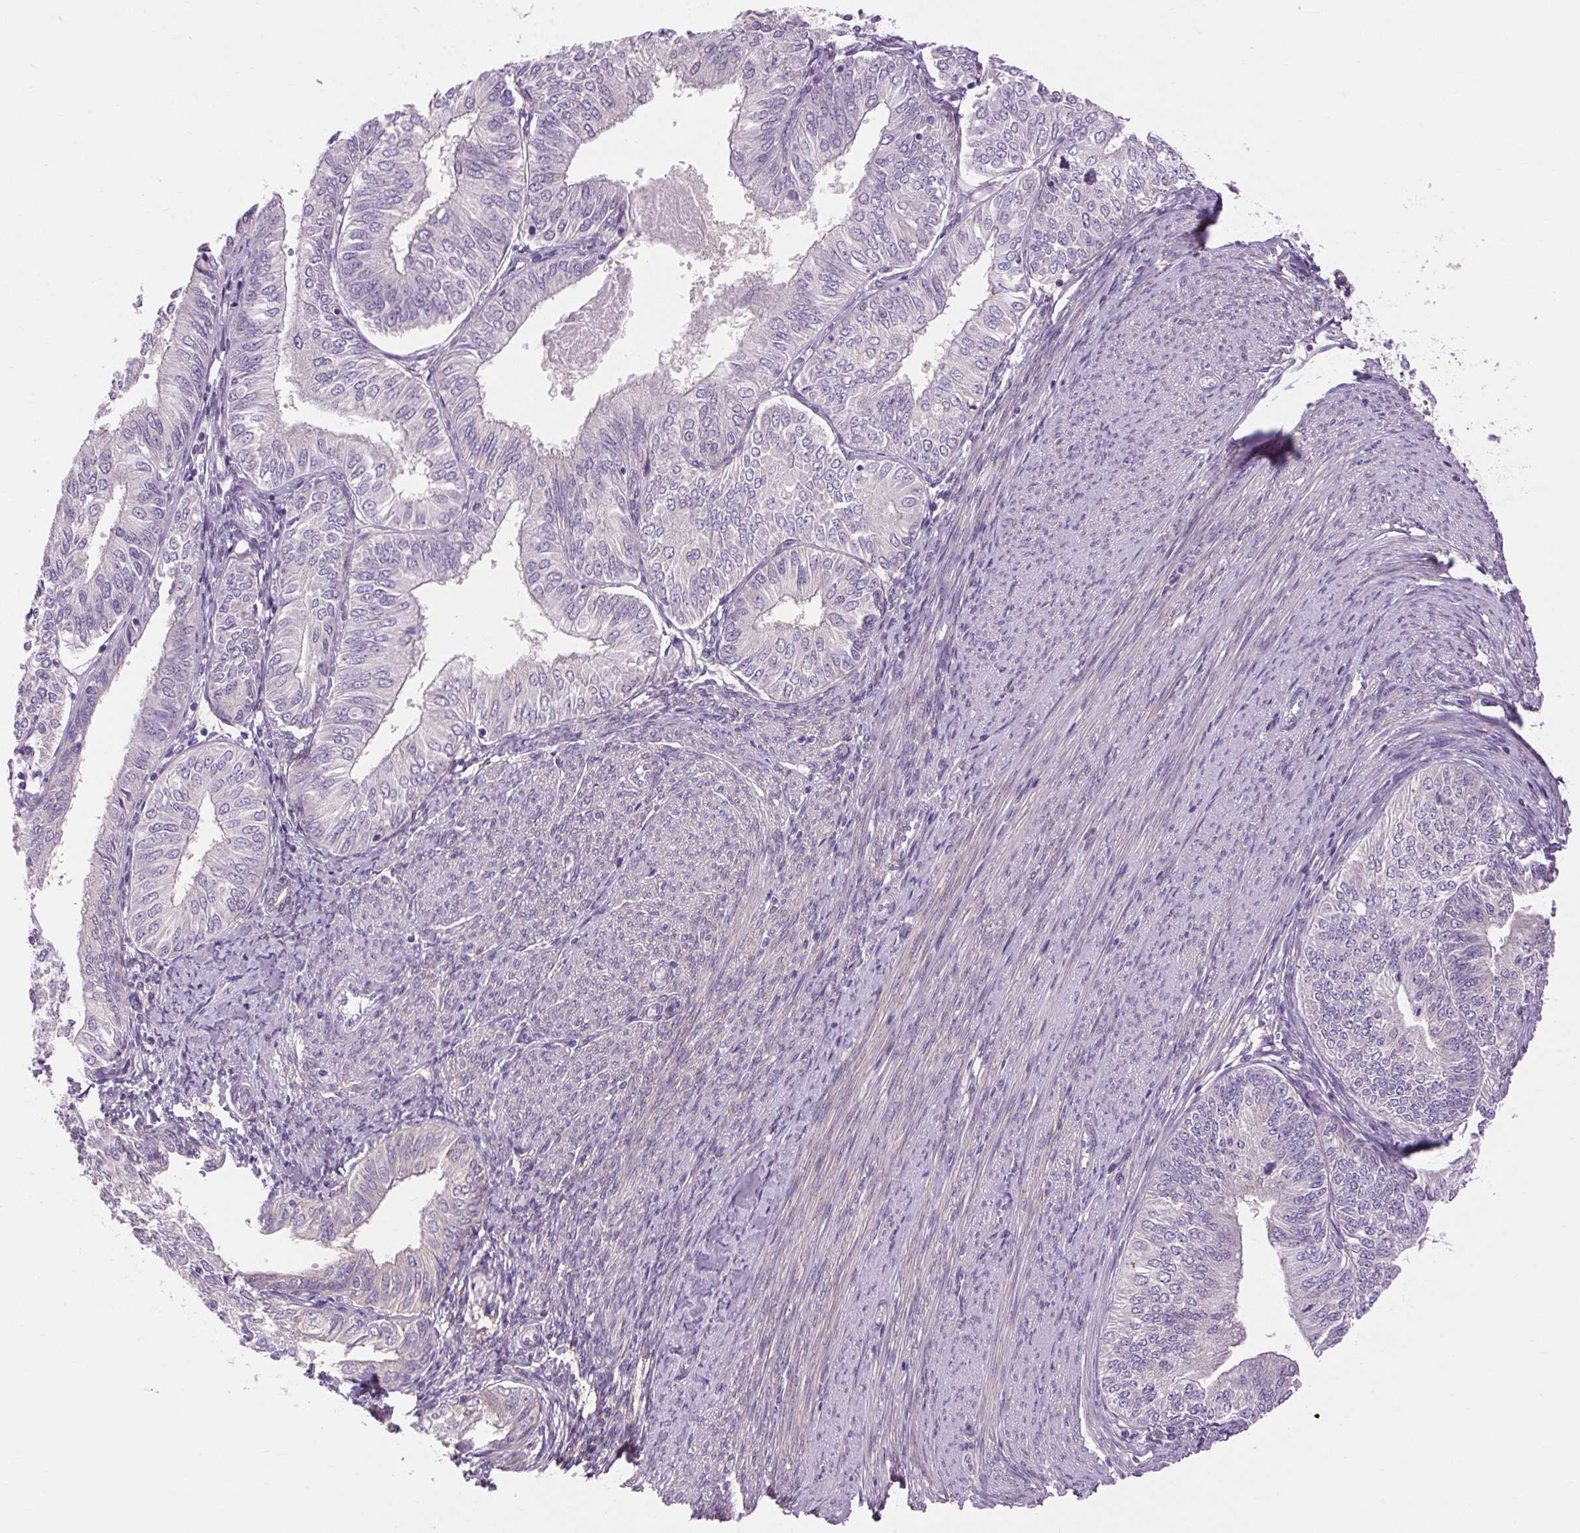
{"staining": {"intensity": "negative", "quantity": "none", "location": "none"}, "tissue": "endometrial cancer", "cell_type": "Tumor cells", "image_type": "cancer", "snomed": [{"axis": "morphology", "description": "Adenocarcinoma, NOS"}, {"axis": "topography", "description": "Endometrium"}], "caption": "Tumor cells are negative for brown protein staining in endometrial cancer (adenocarcinoma).", "gene": "SOWAHC", "patient": {"sex": "female", "age": 58}}